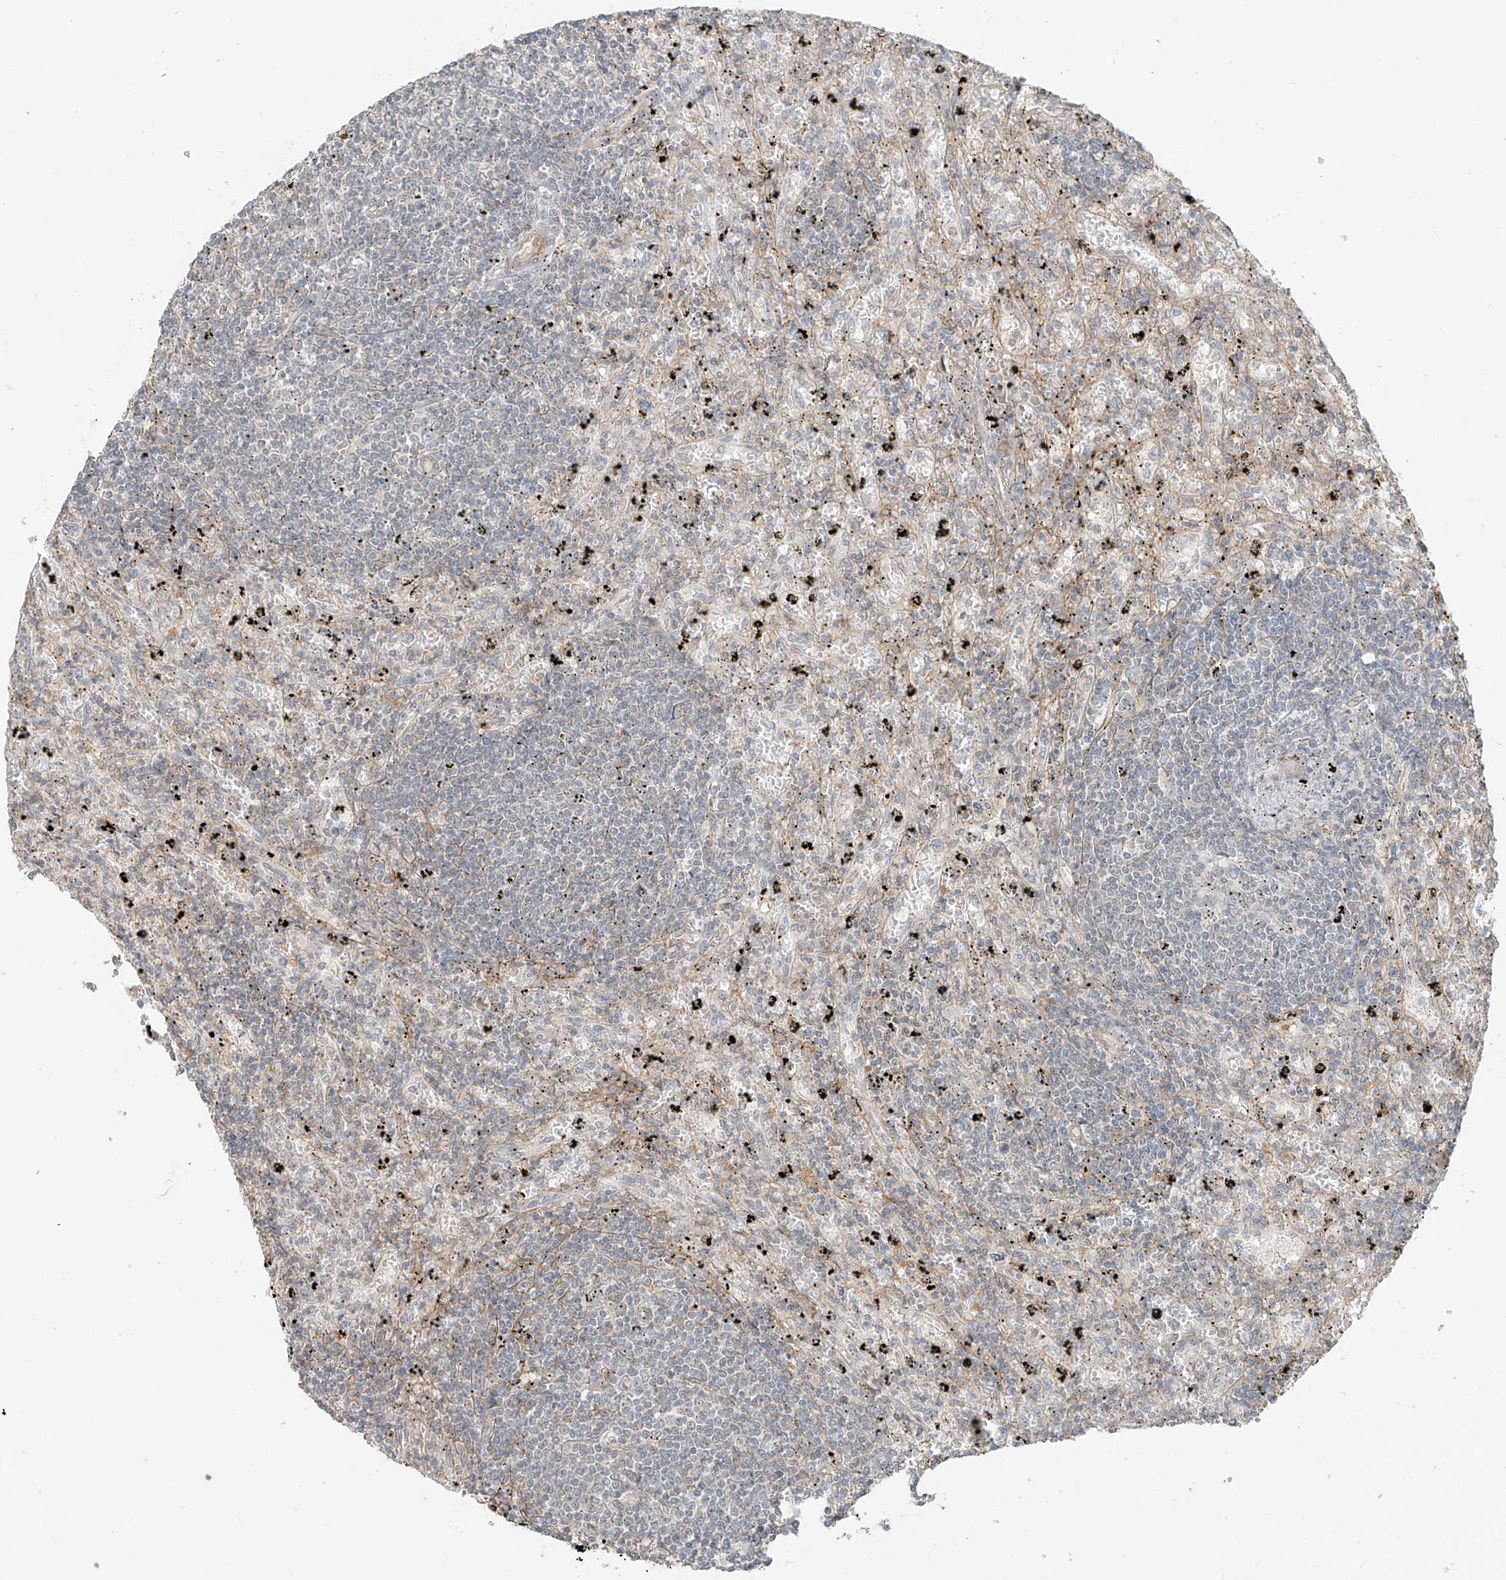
{"staining": {"intensity": "negative", "quantity": "none", "location": "none"}, "tissue": "lymphoma", "cell_type": "Tumor cells", "image_type": "cancer", "snomed": [{"axis": "morphology", "description": "Malignant lymphoma, non-Hodgkin's type, Low grade"}, {"axis": "topography", "description": "Spleen"}], "caption": "High magnification brightfield microscopy of malignant lymphoma, non-Hodgkin's type (low-grade) stained with DAB (brown) and counterstained with hematoxylin (blue): tumor cells show no significant expression.", "gene": "ABCD1", "patient": {"sex": "male", "age": 76}}